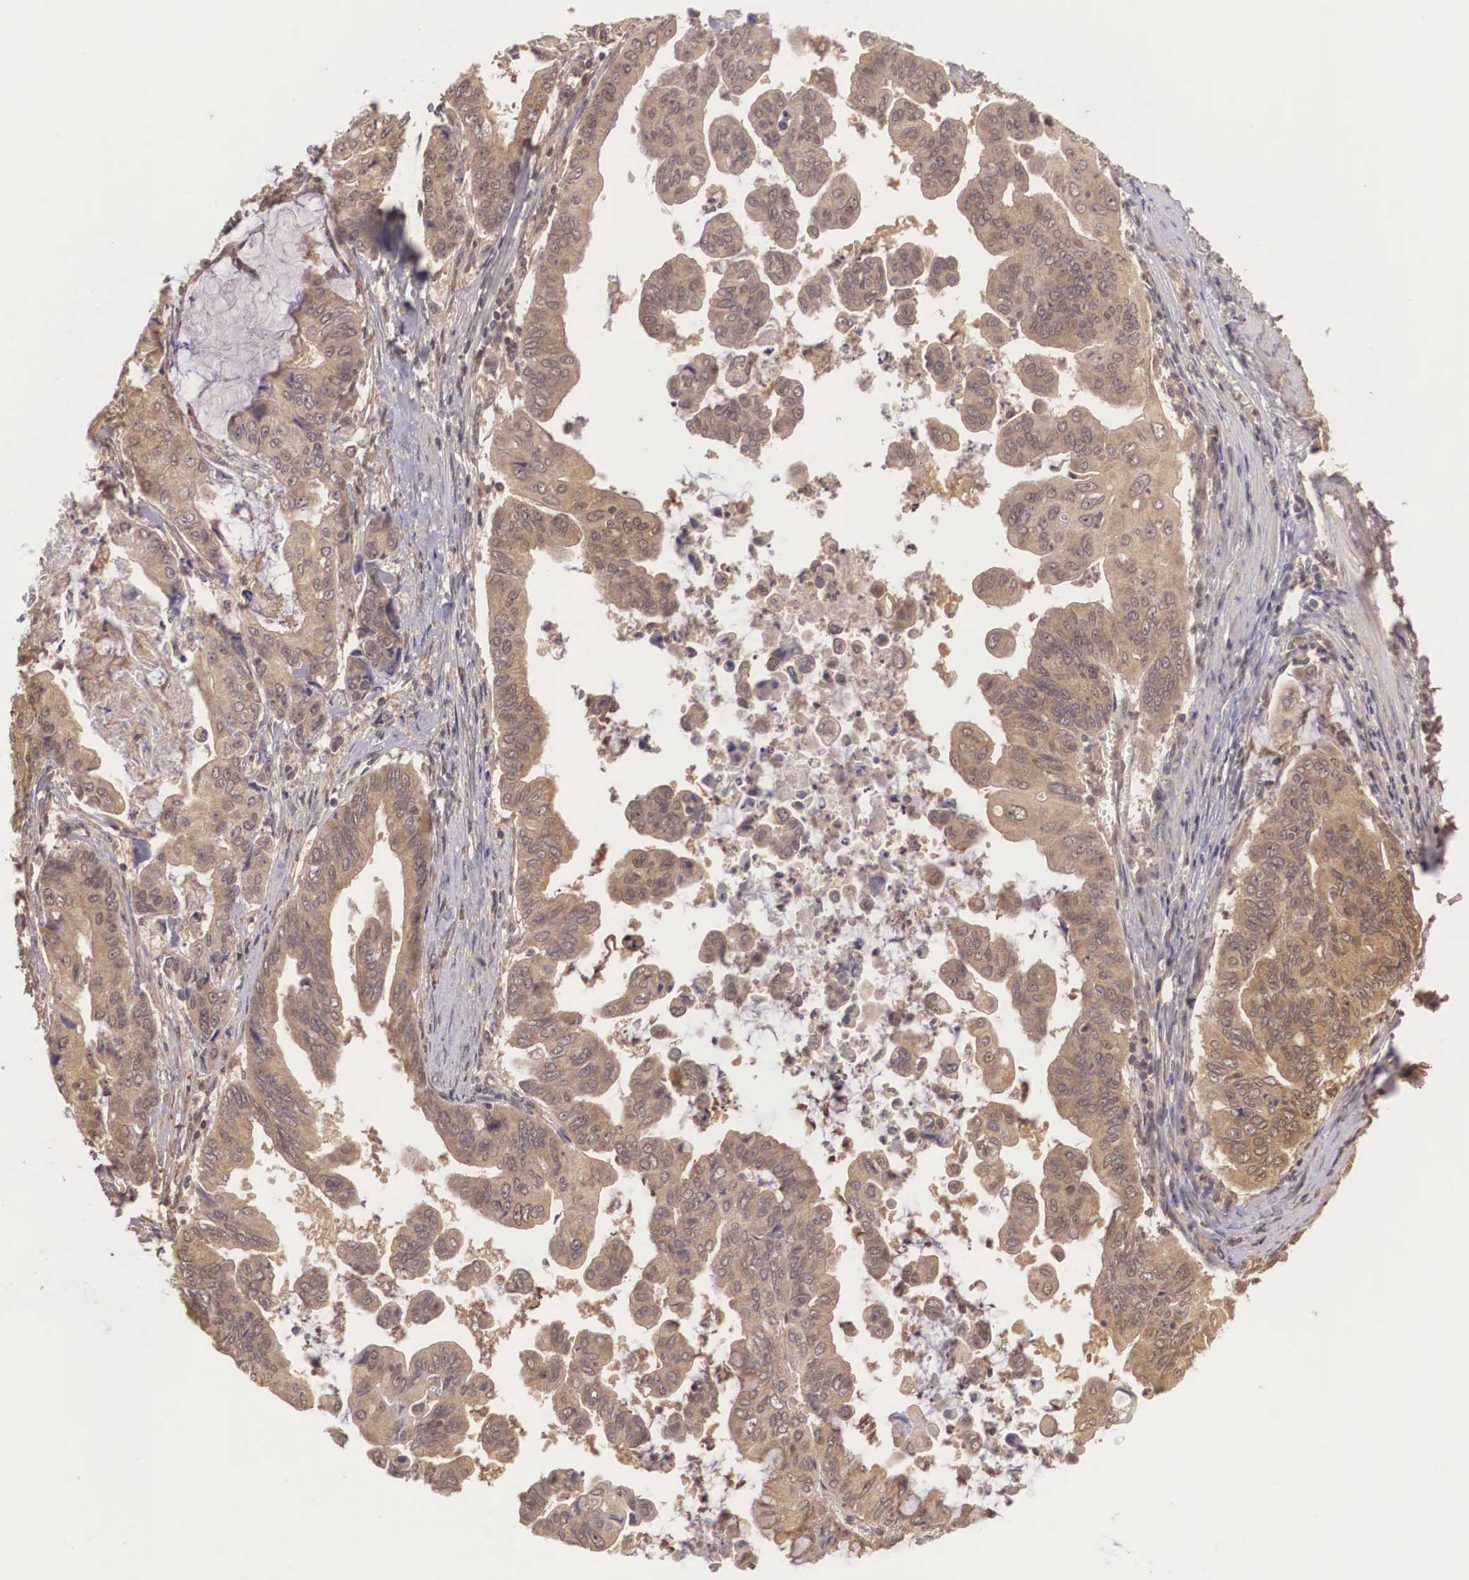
{"staining": {"intensity": "moderate", "quantity": ">75%", "location": "cytoplasmic/membranous"}, "tissue": "stomach cancer", "cell_type": "Tumor cells", "image_type": "cancer", "snomed": [{"axis": "morphology", "description": "Adenocarcinoma, NOS"}, {"axis": "topography", "description": "Stomach, upper"}], "caption": "Human stomach cancer stained with a brown dye displays moderate cytoplasmic/membranous positive expression in approximately >75% of tumor cells.", "gene": "BCL6", "patient": {"sex": "male", "age": 80}}